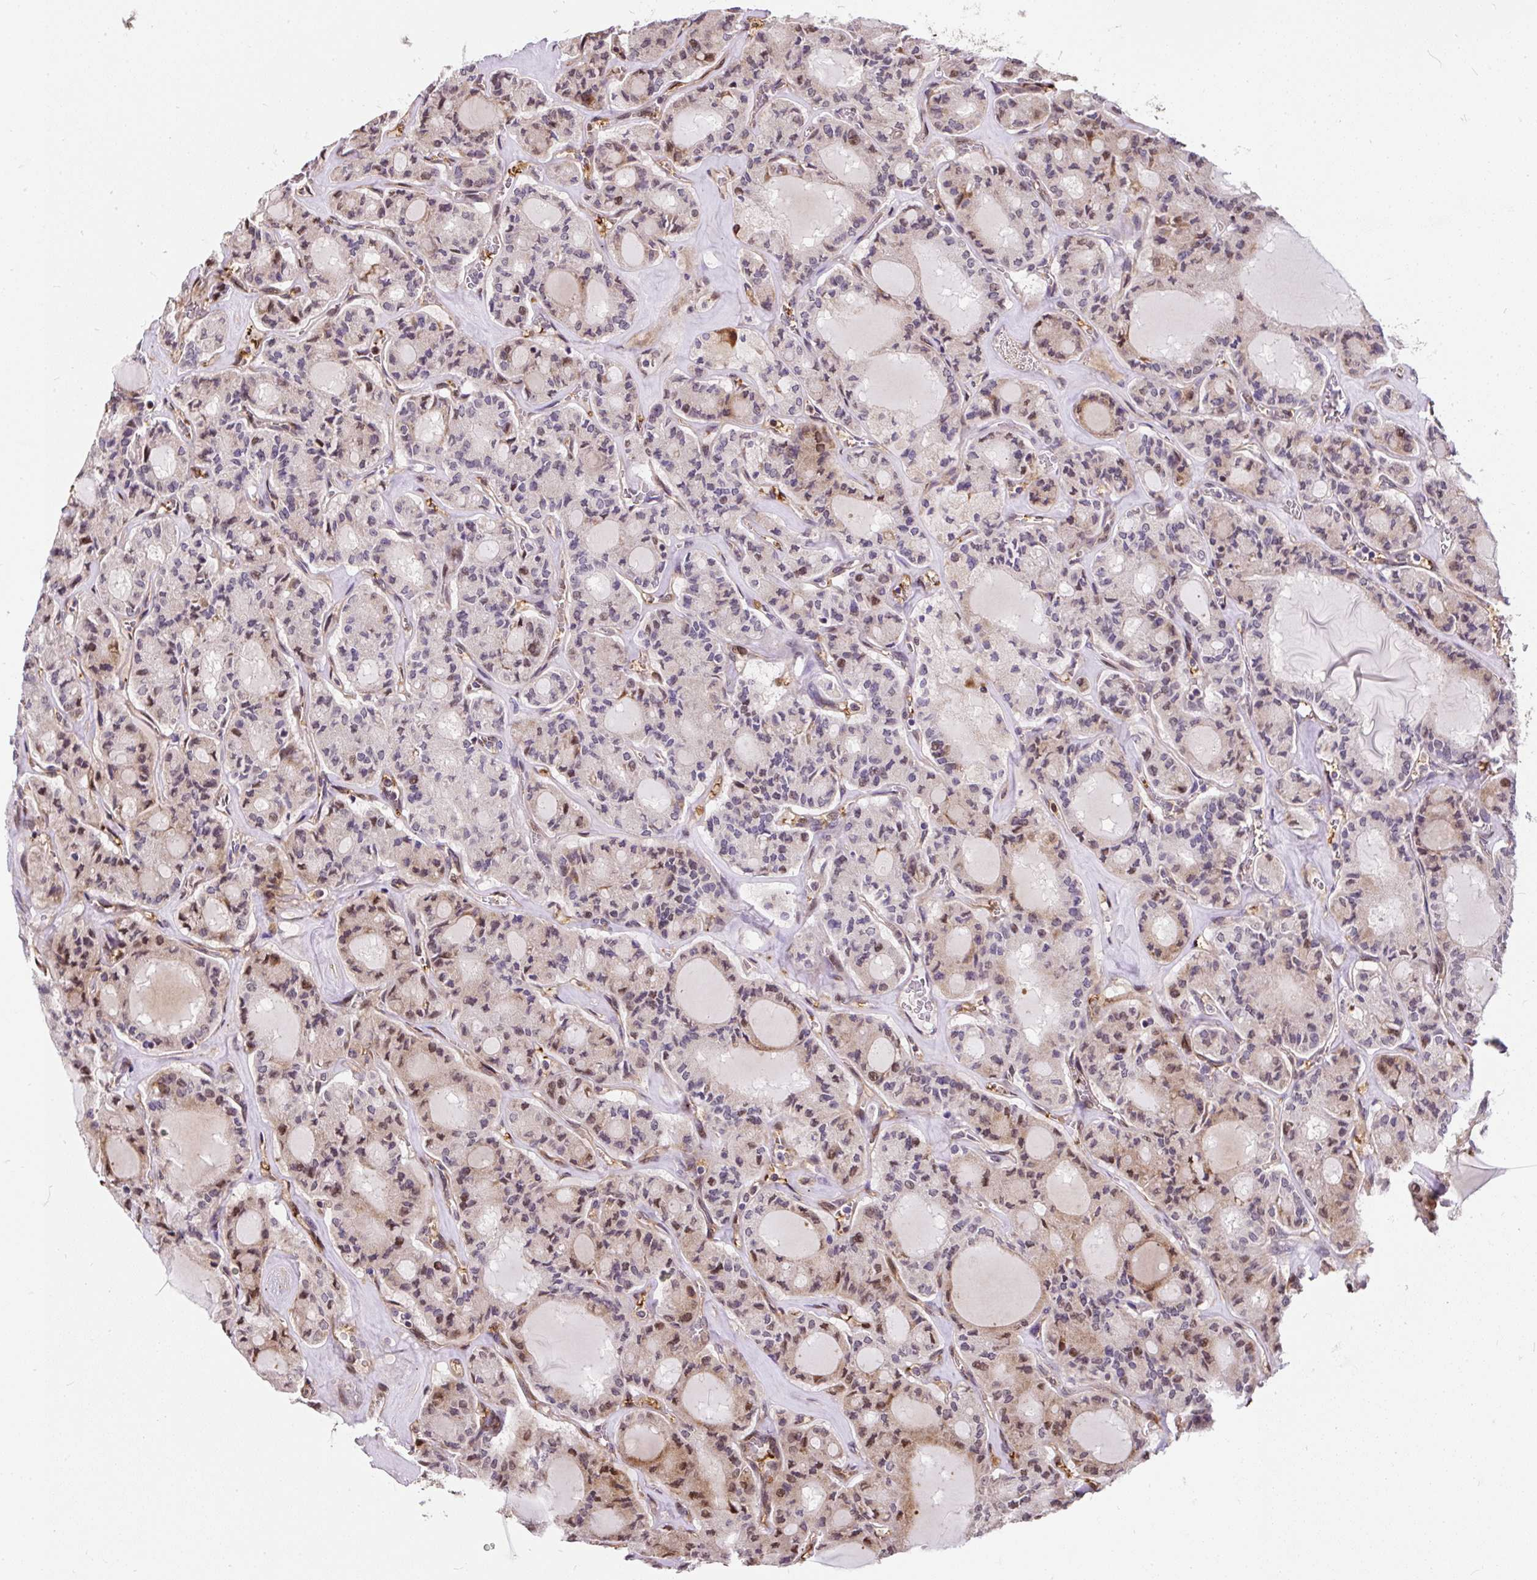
{"staining": {"intensity": "moderate", "quantity": "<25%", "location": "cytoplasmic/membranous"}, "tissue": "thyroid cancer", "cell_type": "Tumor cells", "image_type": "cancer", "snomed": [{"axis": "morphology", "description": "Papillary adenocarcinoma, NOS"}, {"axis": "topography", "description": "Thyroid gland"}], "caption": "About <25% of tumor cells in thyroid cancer (papillary adenocarcinoma) show moderate cytoplasmic/membranous protein positivity as visualized by brown immunohistochemical staining.", "gene": "PUS7L", "patient": {"sex": "male", "age": 87}}